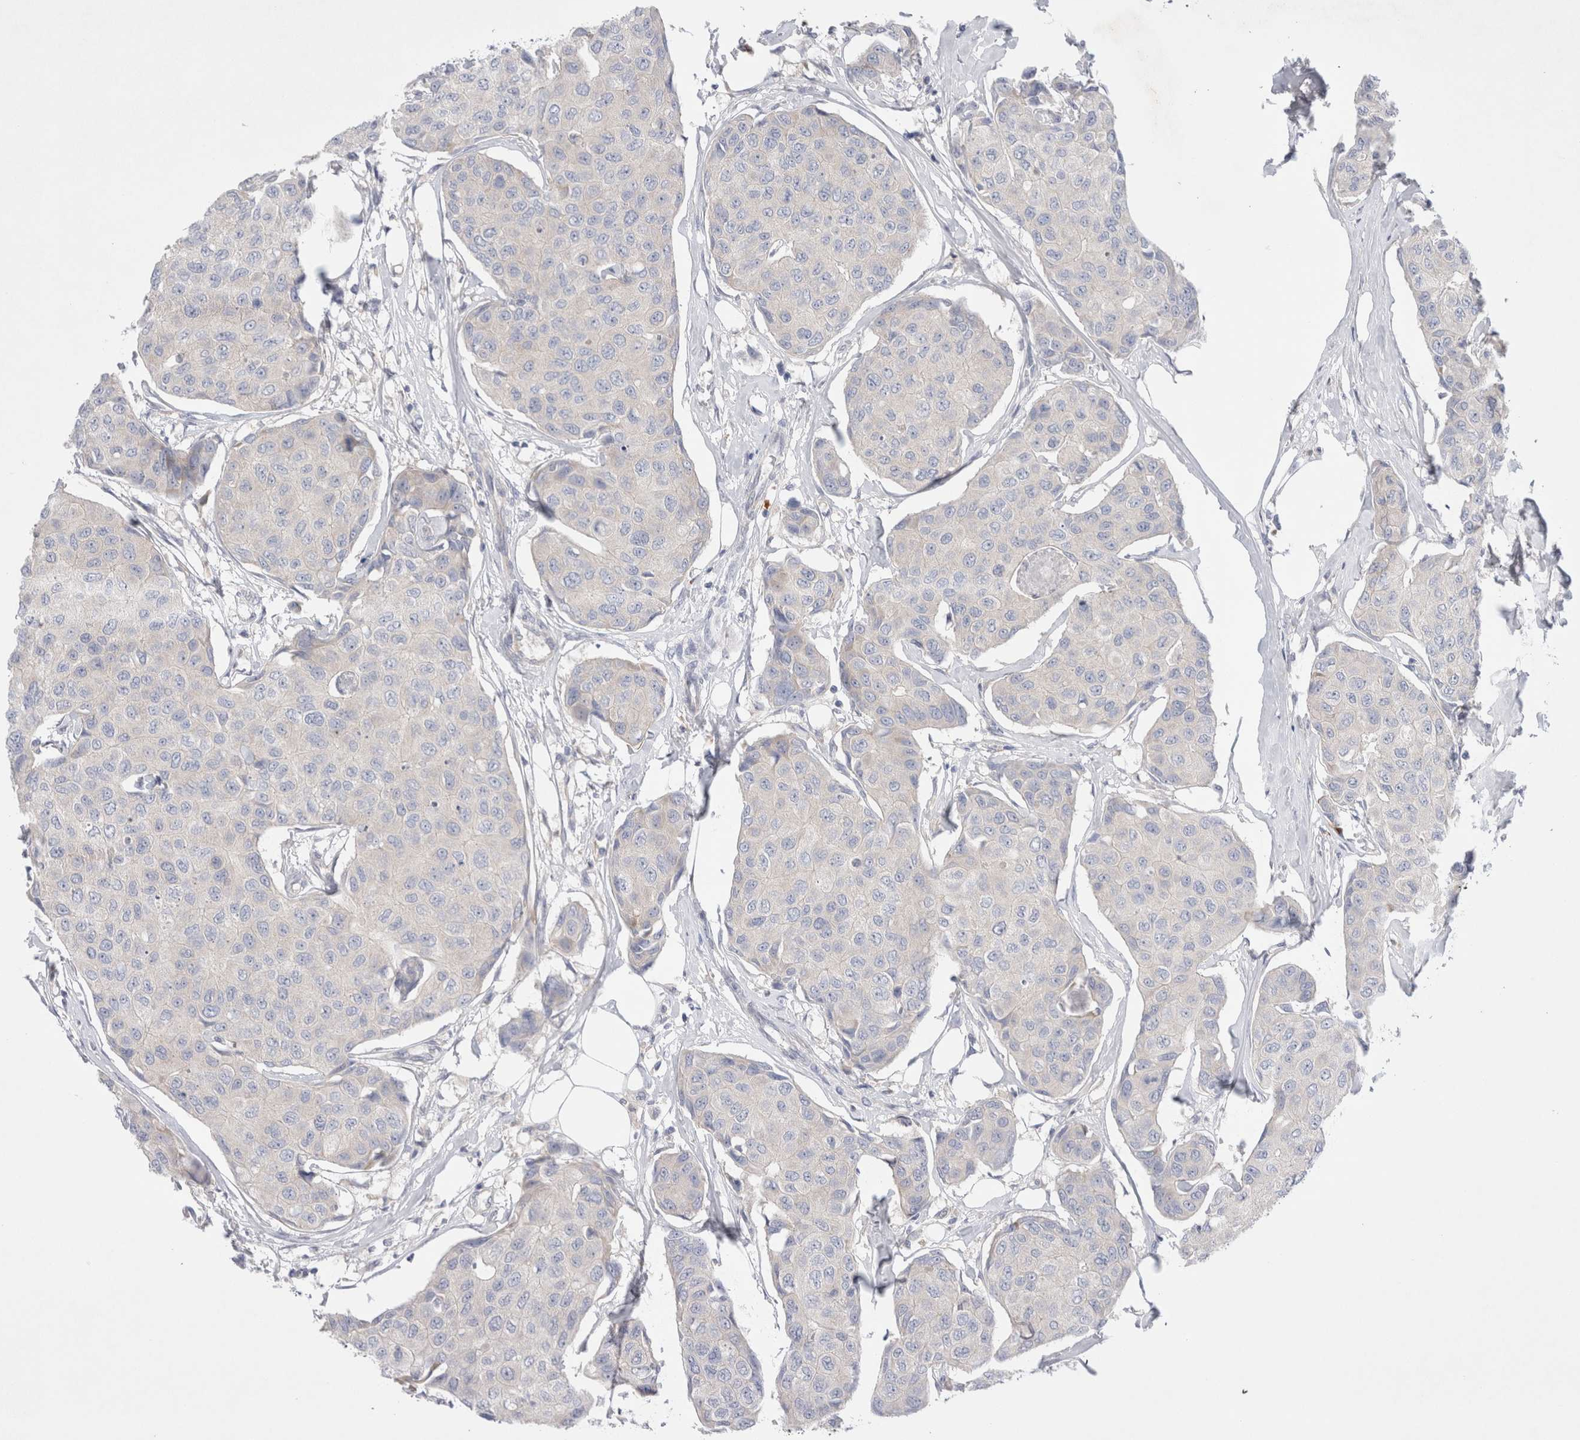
{"staining": {"intensity": "negative", "quantity": "none", "location": "none"}, "tissue": "breast cancer", "cell_type": "Tumor cells", "image_type": "cancer", "snomed": [{"axis": "morphology", "description": "Duct carcinoma"}, {"axis": "topography", "description": "Breast"}], "caption": "An image of human breast intraductal carcinoma is negative for staining in tumor cells. Nuclei are stained in blue.", "gene": "RBM12B", "patient": {"sex": "female", "age": 80}}